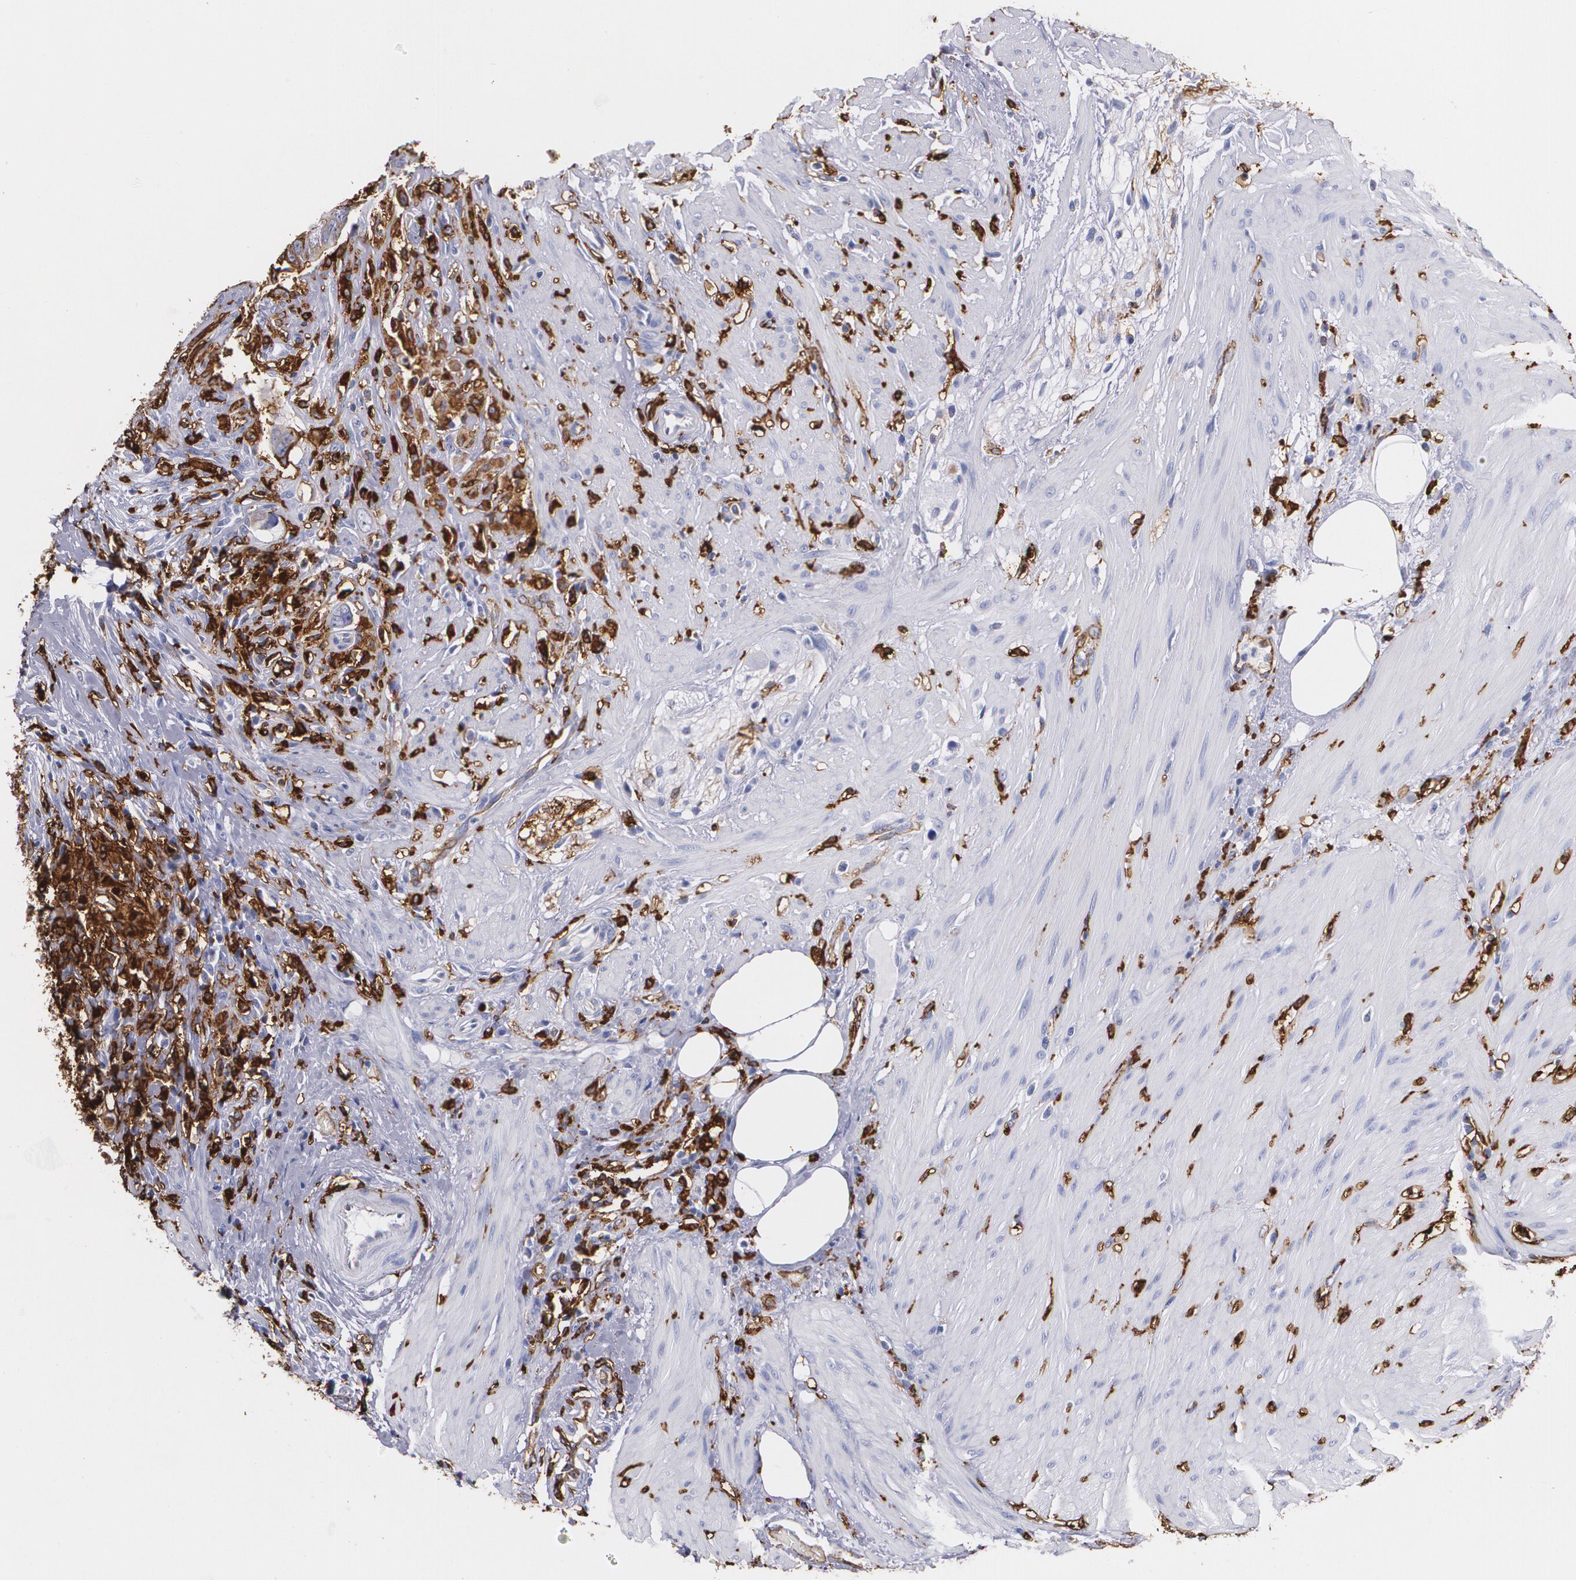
{"staining": {"intensity": "weak", "quantity": ">75%", "location": "cytoplasmic/membranous"}, "tissue": "colorectal cancer", "cell_type": "Tumor cells", "image_type": "cancer", "snomed": [{"axis": "morphology", "description": "Adenocarcinoma, NOS"}, {"axis": "topography", "description": "Rectum"}], "caption": "An image of human colorectal cancer (adenocarcinoma) stained for a protein exhibits weak cytoplasmic/membranous brown staining in tumor cells.", "gene": "HLA-DRA", "patient": {"sex": "male", "age": 53}}